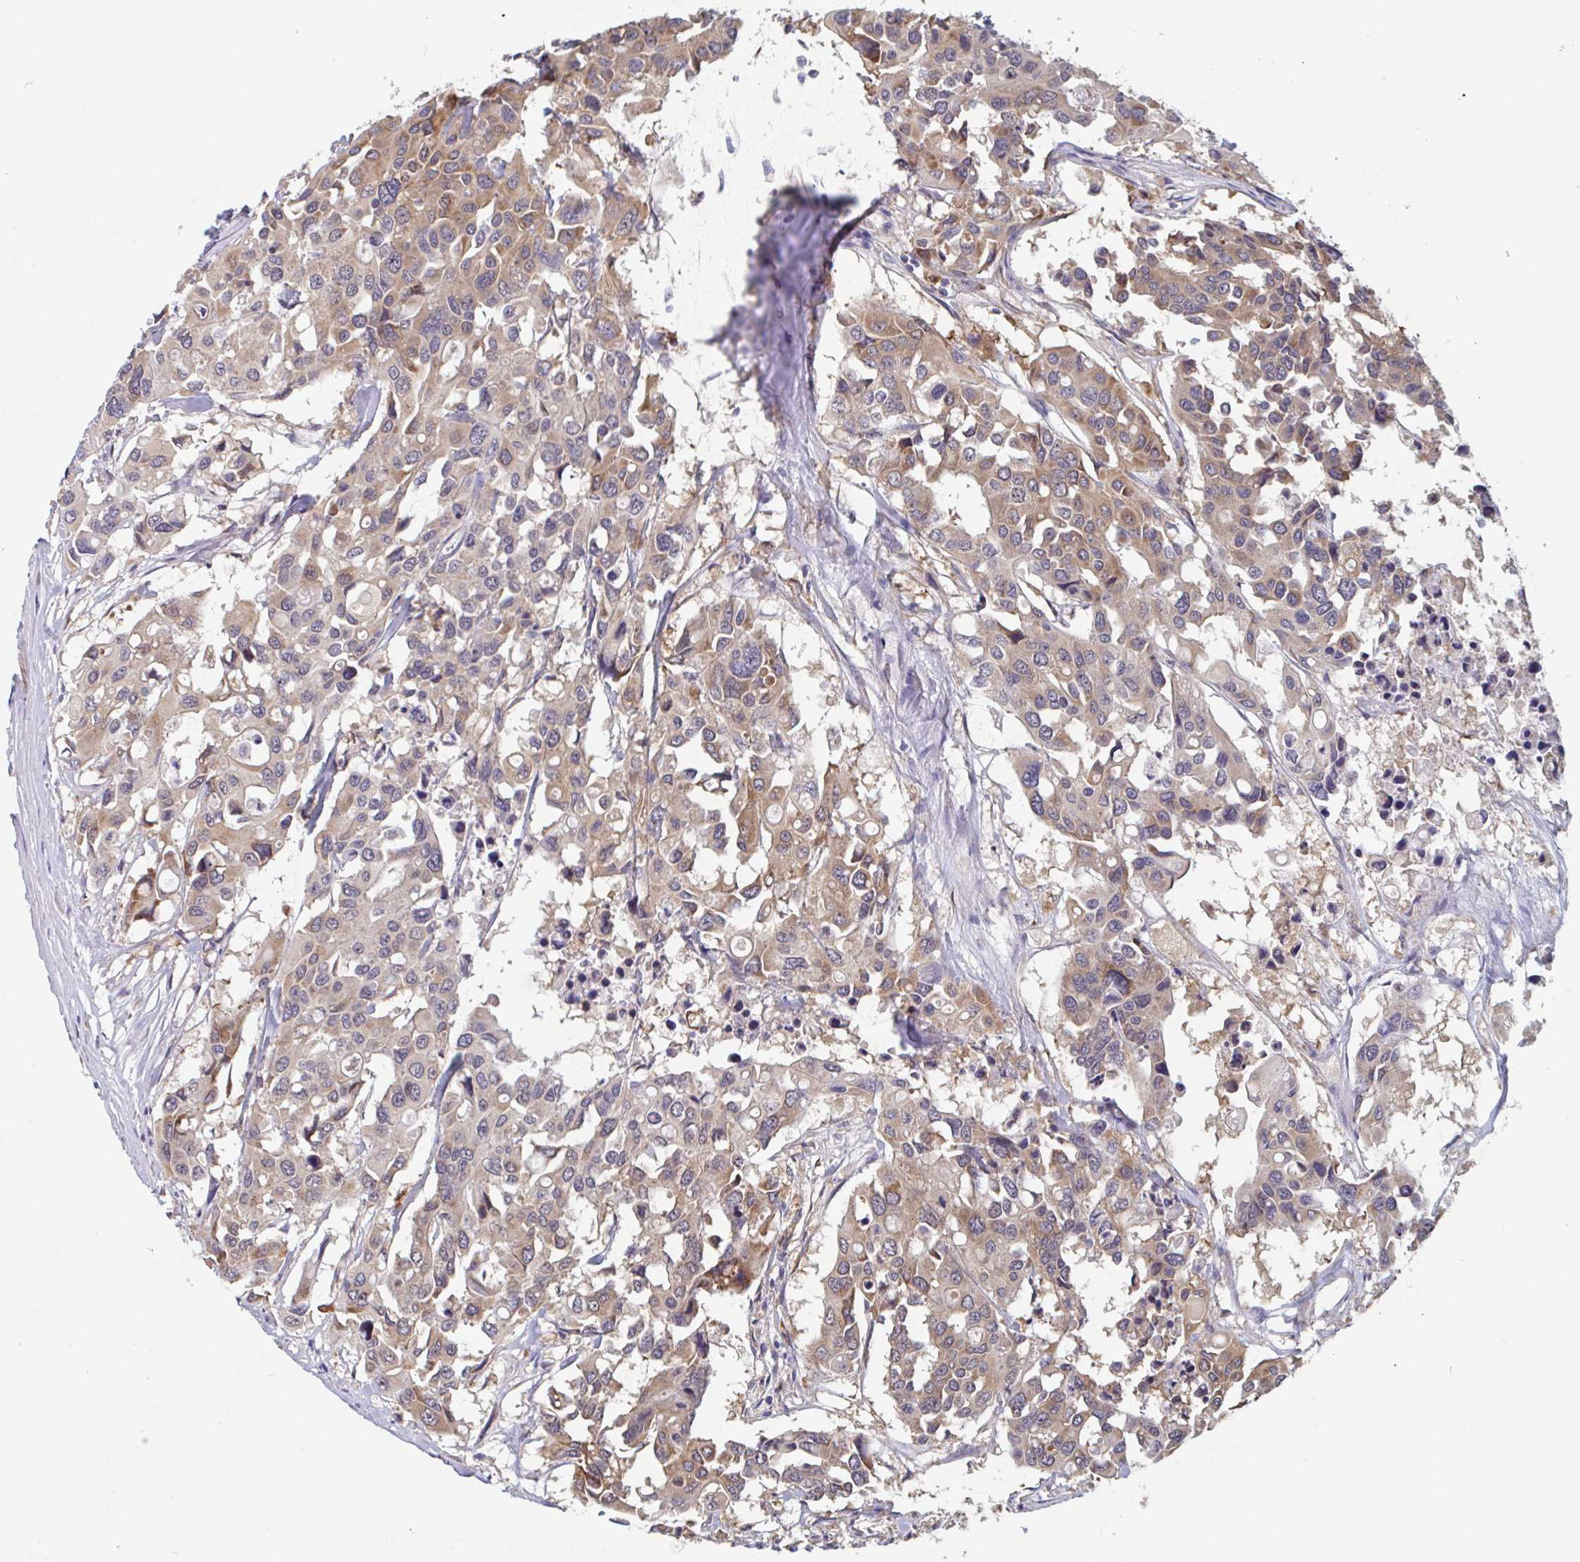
{"staining": {"intensity": "moderate", "quantity": ">75%", "location": "cytoplasmic/membranous"}, "tissue": "colorectal cancer", "cell_type": "Tumor cells", "image_type": "cancer", "snomed": [{"axis": "morphology", "description": "Adenocarcinoma, NOS"}, {"axis": "topography", "description": "Colon"}], "caption": "Immunohistochemistry image of adenocarcinoma (colorectal) stained for a protein (brown), which exhibits medium levels of moderate cytoplasmic/membranous expression in approximately >75% of tumor cells.", "gene": "SNX8", "patient": {"sex": "male", "age": 77}}